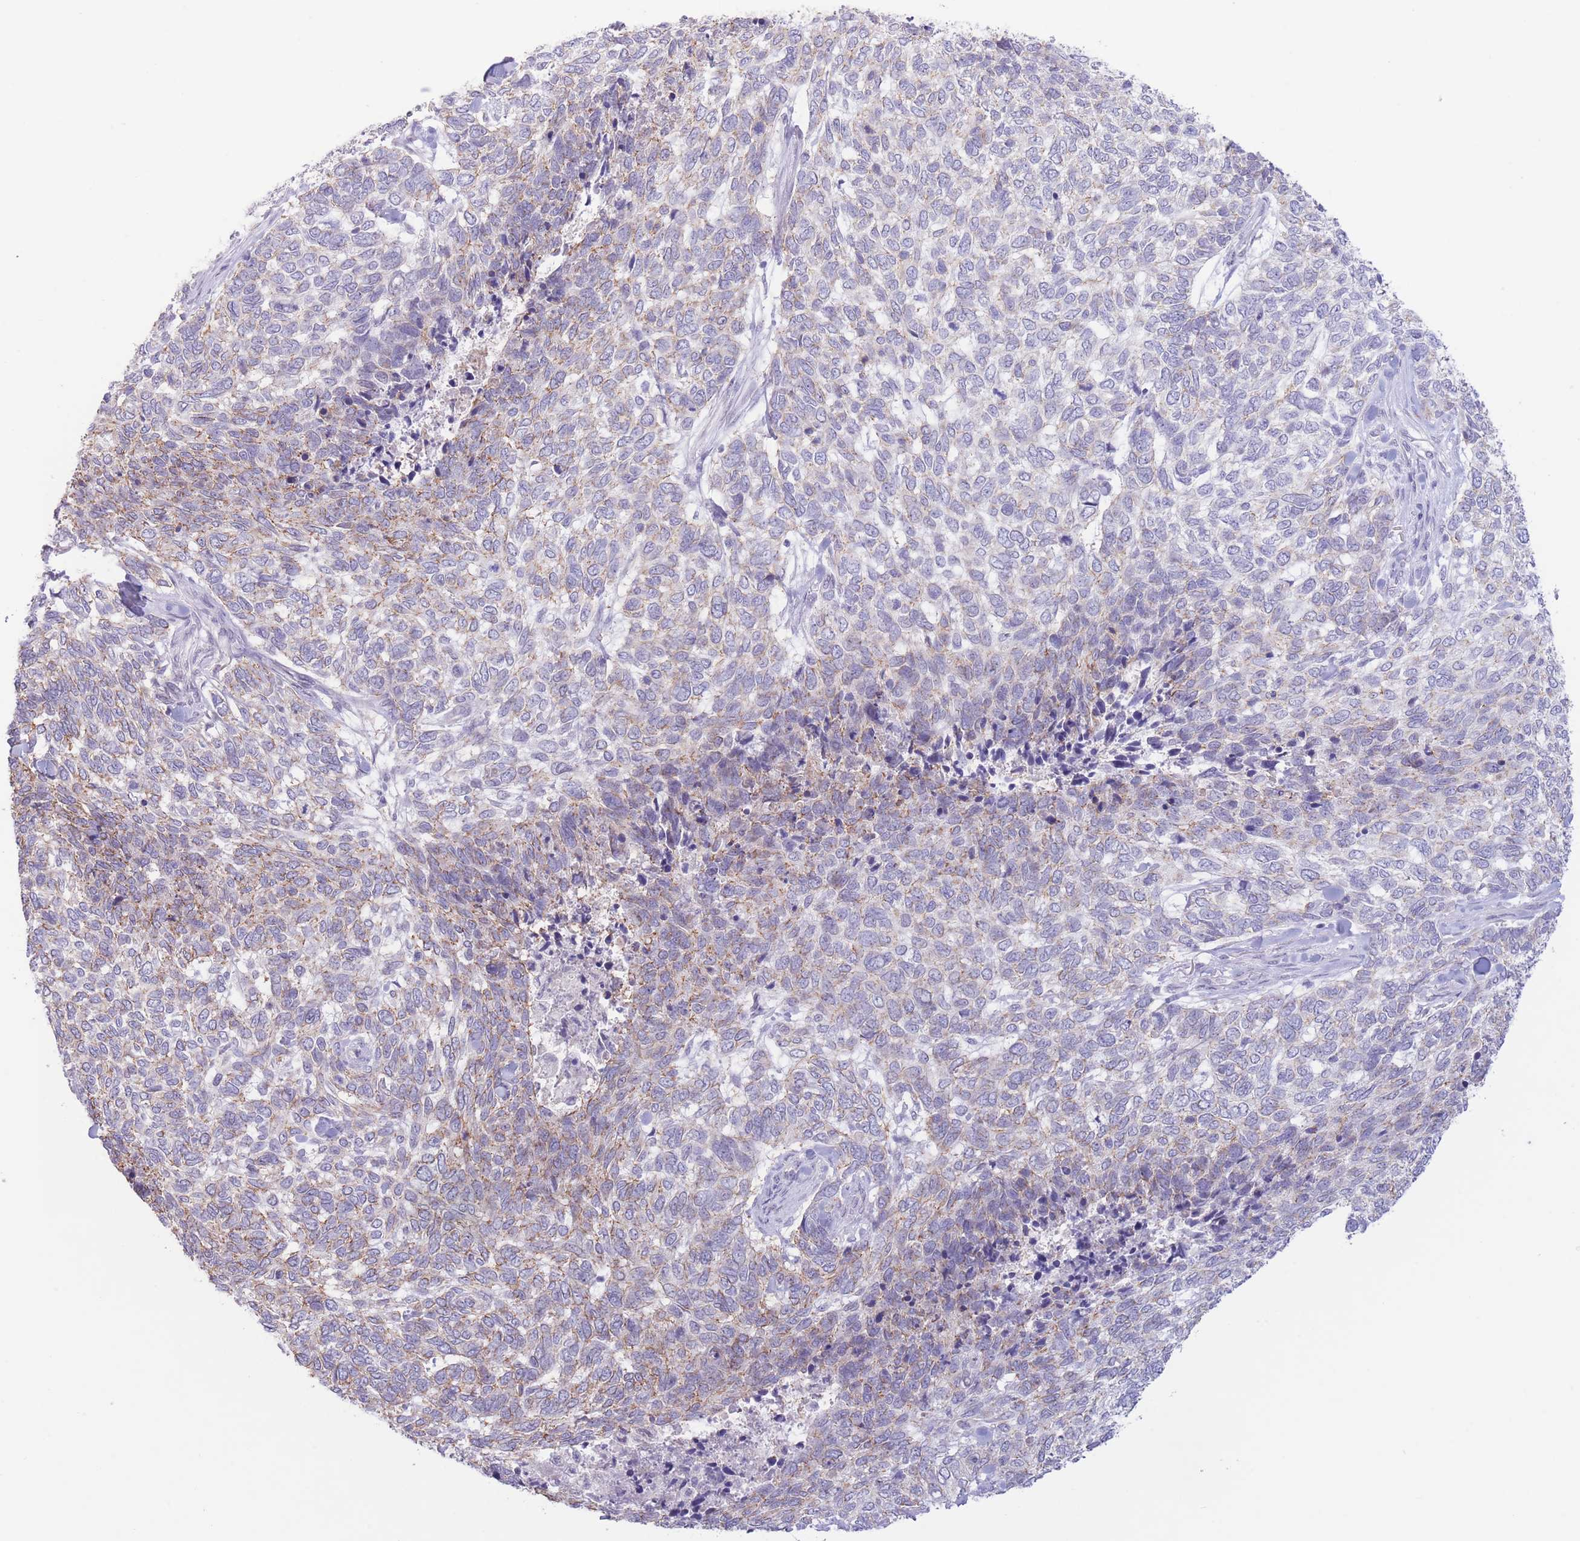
{"staining": {"intensity": "weak", "quantity": "<25%", "location": "cytoplasmic/membranous"}, "tissue": "skin cancer", "cell_type": "Tumor cells", "image_type": "cancer", "snomed": [{"axis": "morphology", "description": "Basal cell carcinoma"}, {"axis": "topography", "description": "Skin"}], "caption": "A high-resolution micrograph shows IHC staining of skin basal cell carcinoma, which demonstrates no significant positivity in tumor cells.", "gene": "LCLAT1", "patient": {"sex": "female", "age": 65}}